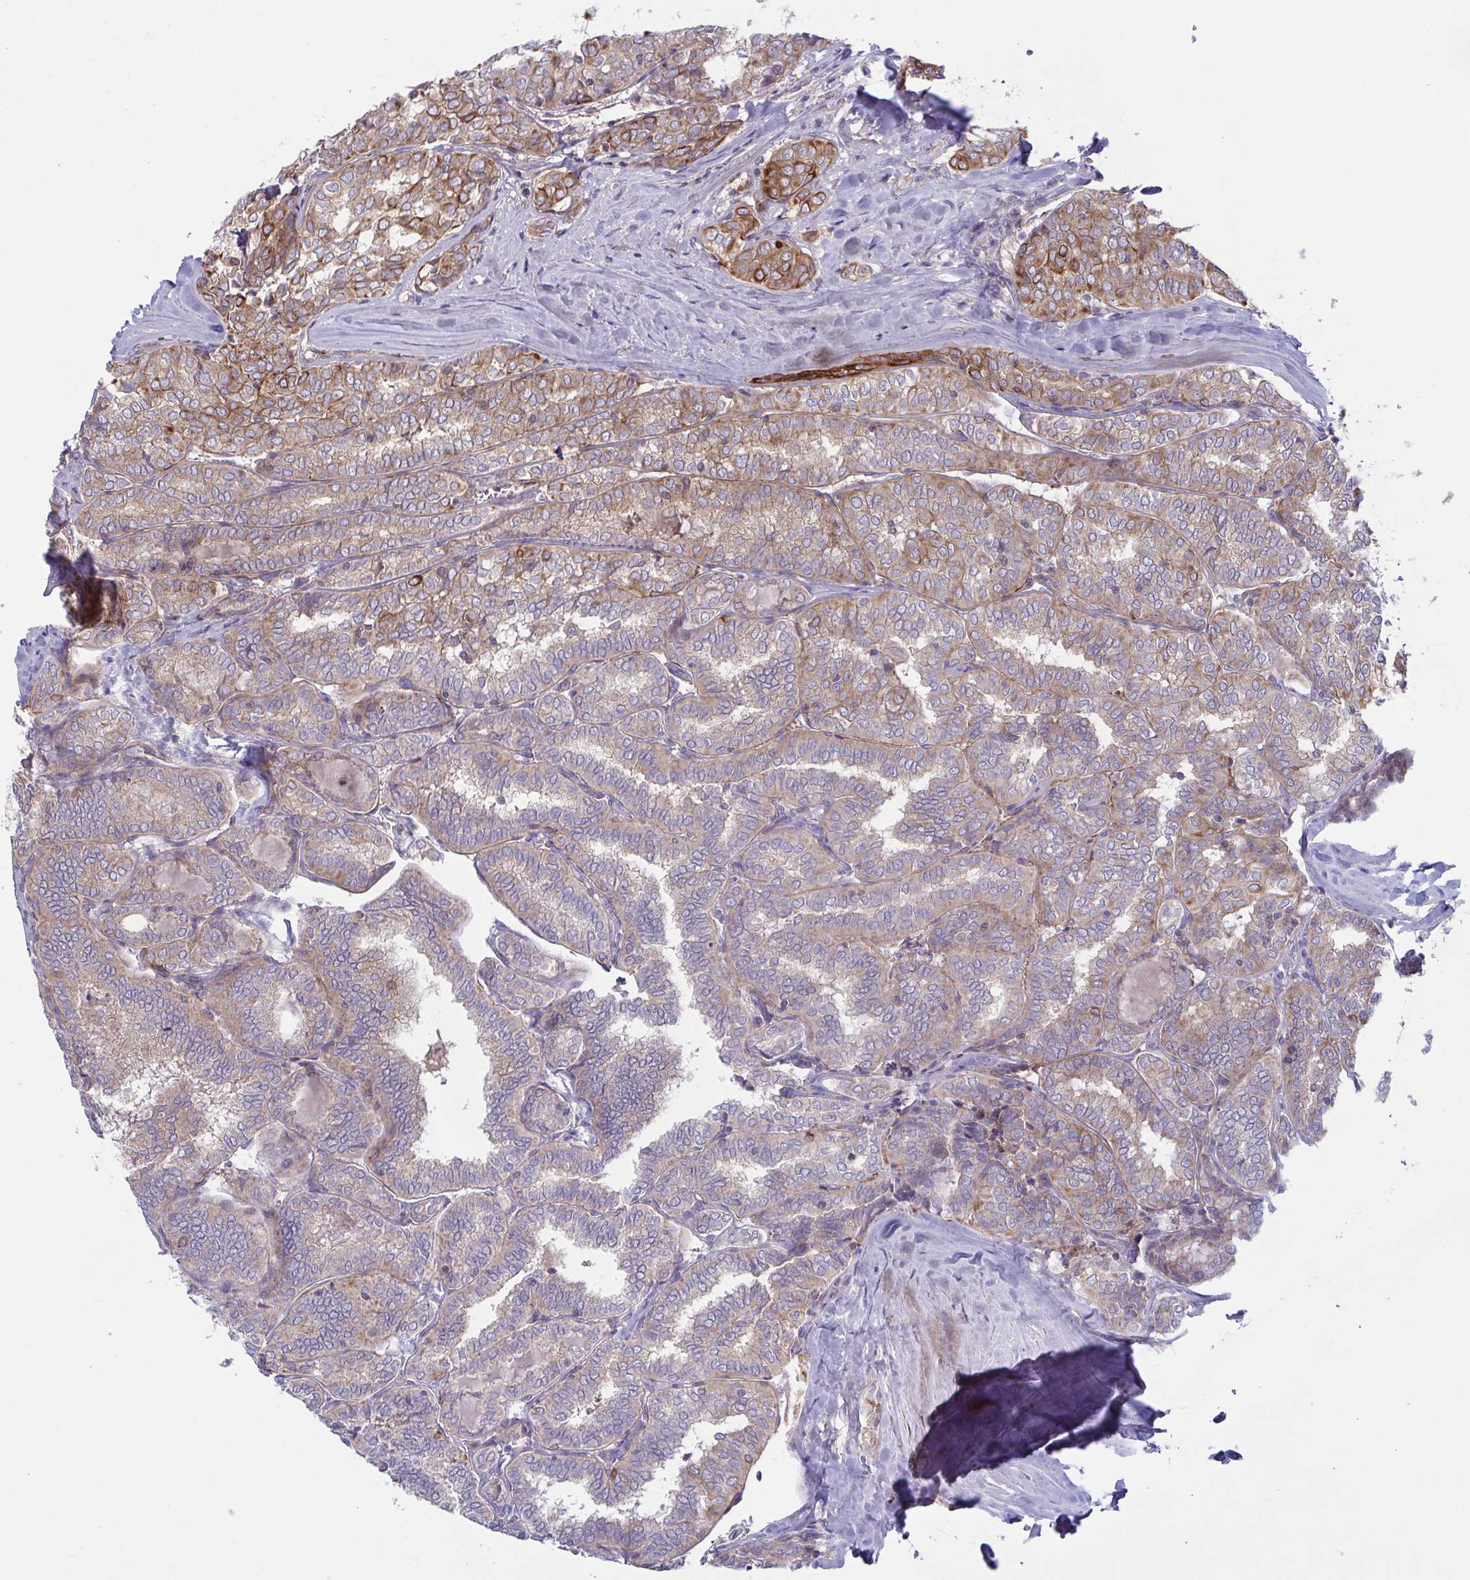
{"staining": {"intensity": "moderate", "quantity": "25%-75%", "location": "cytoplasmic/membranous"}, "tissue": "thyroid cancer", "cell_type": "Tumor cells", "image_type": "cancer", "snomed": [{"axis": "morphology", "description": "Papillary adenocarcinoma, NOS"}, {"axis": "topography", "description": "Thyroid gland"}], "caption": "Moderate cytoplasmic/membranous expression is identified in about 25%-75% of tumor cells in papillary adenocarcinoma (thyroid).", "gene": "TANK", "patient": {"sex": "female", "age": 30}}